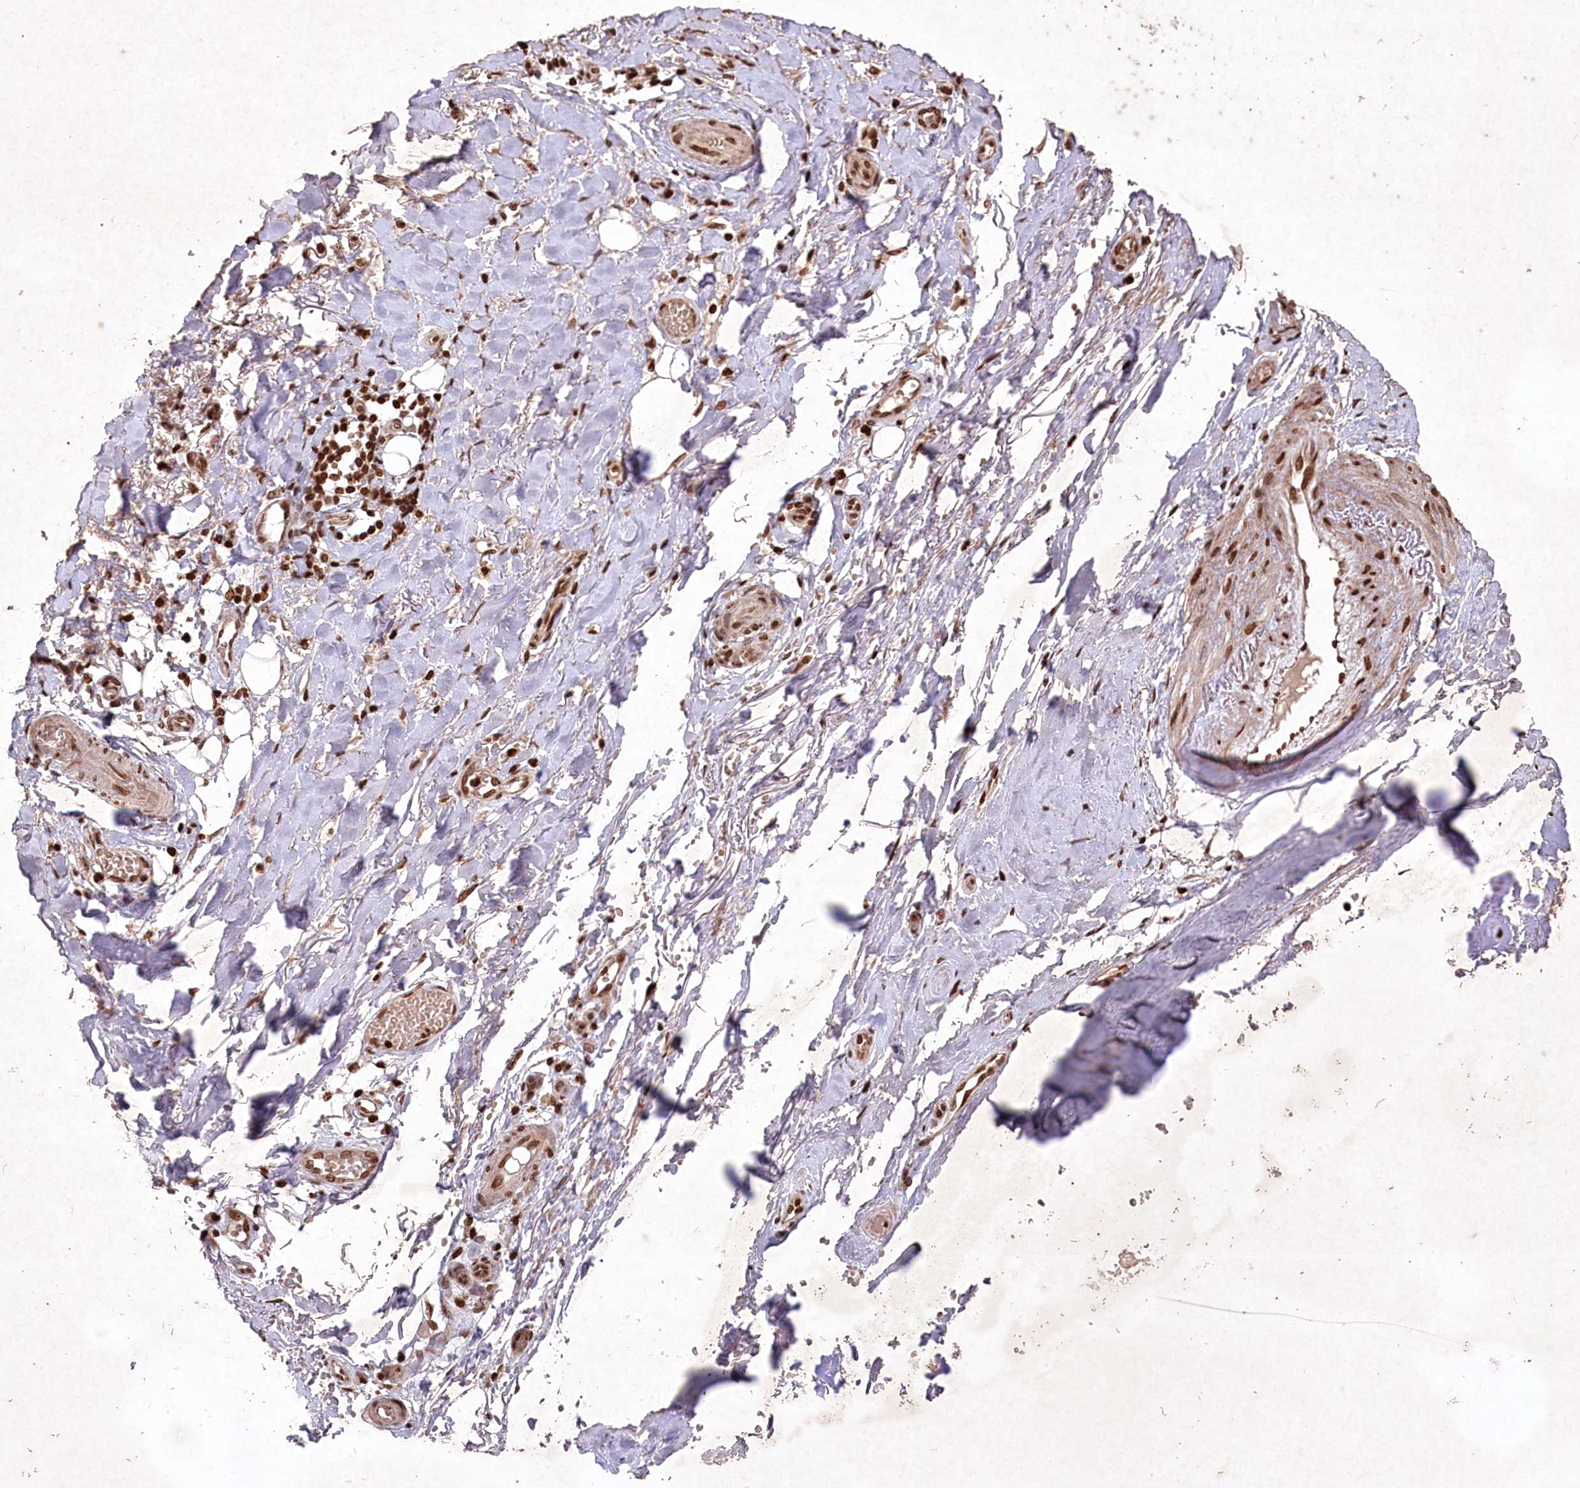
{"staining": {"intensity": "moderate", "quantity": ">75%", "location": "cytoplasmic/membranous,nuclear"}, "tissue": "adipose tissue", "cell_type": "Adipocytes", "image_type": "normal", "snomed": [{"axis": "morphology", "description": "Normal tissue, NOS"}, {"axis": "morphology", "description": "Basal cell carcinoma"}, {"axis": "topography", "description": "Skin"}], "caption": "A medium amount of moderate cytoplasmic/membranous,nuclear expression is present in about >75% of adipocytes in unremarkable adipose tissue. The staining was performed using DAB (3,3'-diaminobenzidine) to visualize the protein expression in brown, while the nuclei were stained in blue with hematoxylin (Magnification: 20x).", "gene": "CCSER2", "patient": {"sex": "female", "age": 89}}